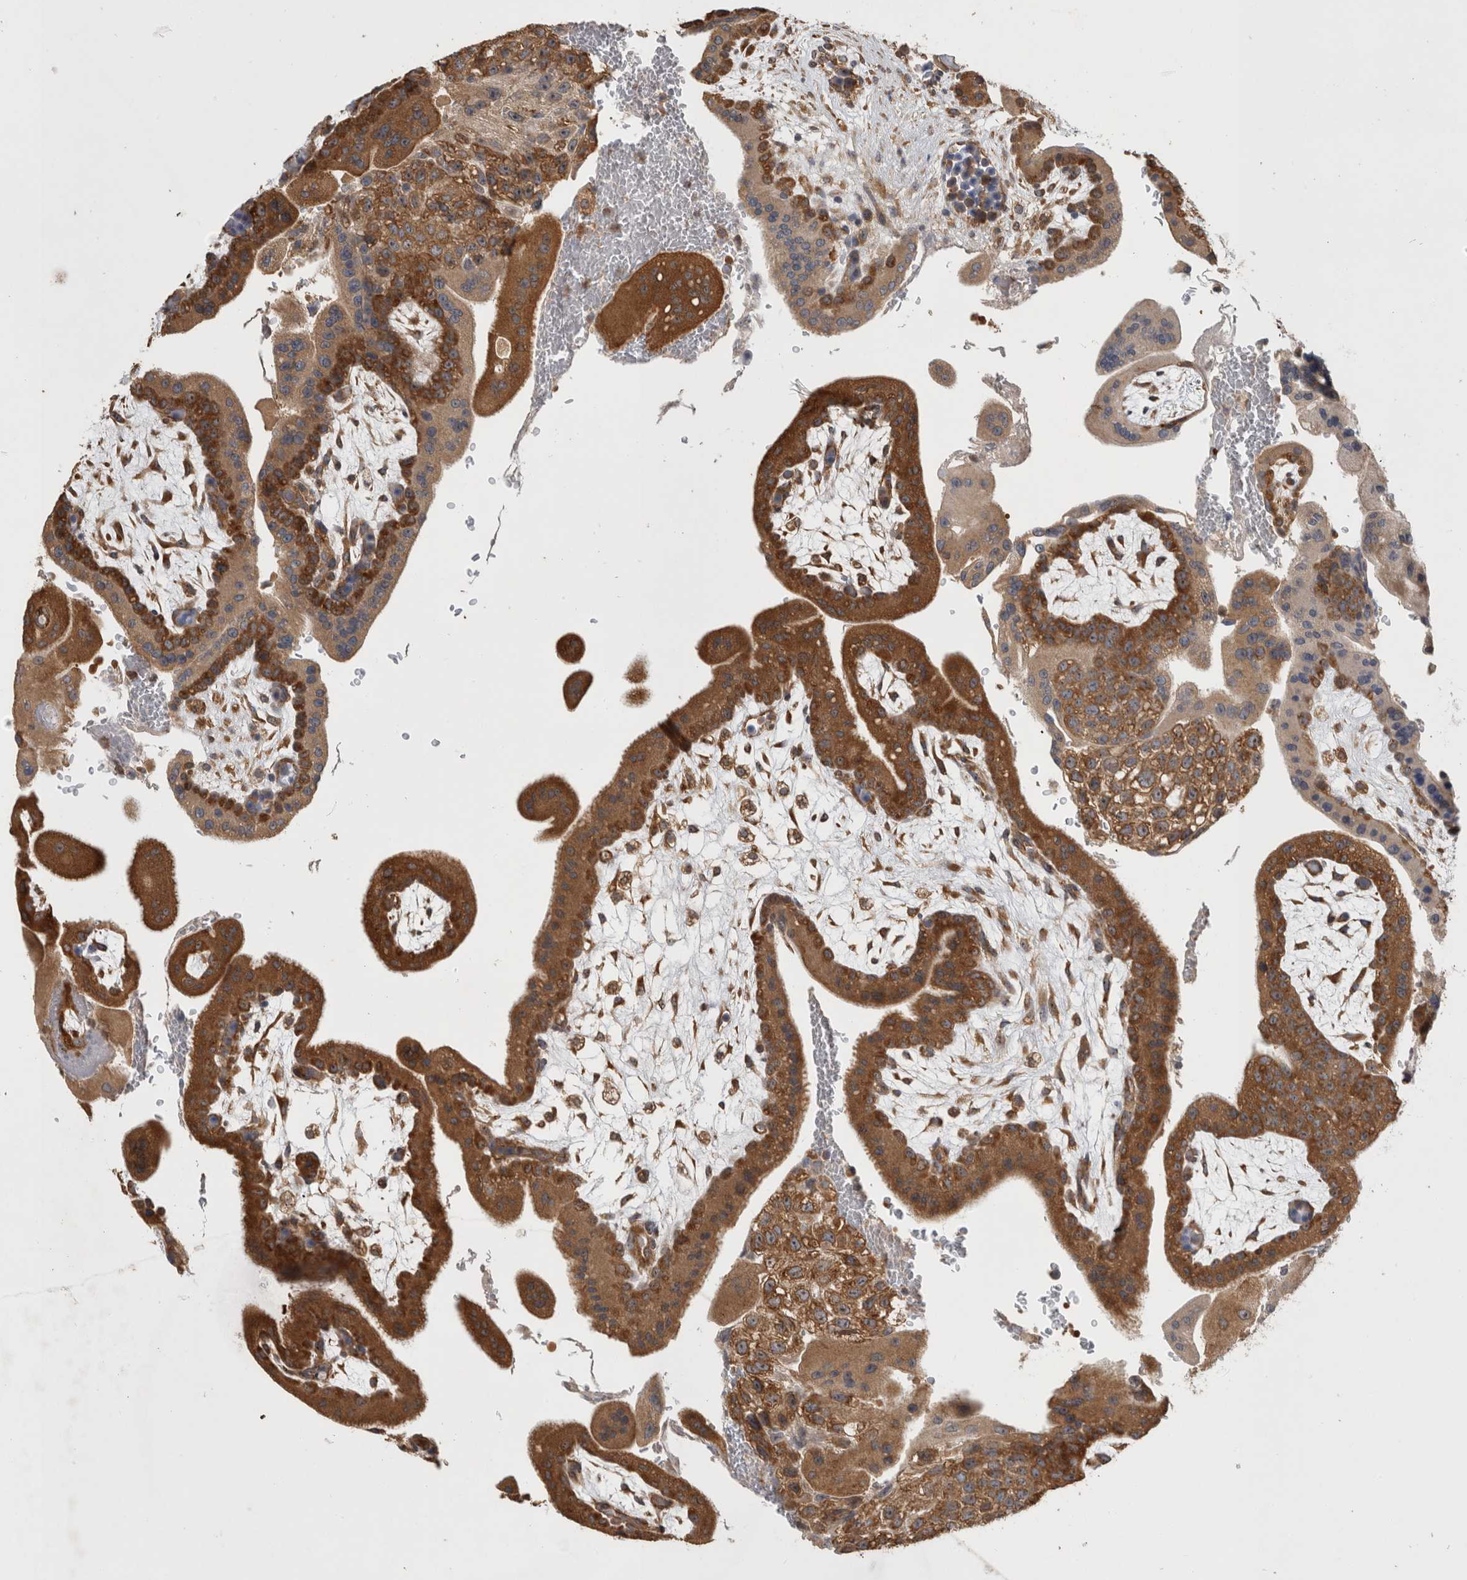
{"staining": {"intensity": "strong", "quantity": ">75%", "location": "cytoplasmic/membranous"}, "tissue": "placenta", "cell_type": "Decidual cells", "image_type": "normal", "snomed": [{"axis": "morphology", "description": "Normal tissue, NOS"}, {"axis": "topography", "description": "Placenta"}], "caption": "The image shows a brown stain indicating the presence of a protein in the cytoplasmic/membranous of decidual cells in placenta. (Brightfield microscopy of DAB IHC at high magnification).", "gene": "ATXN2", "patient": {"sex": "female", "age": 35}}